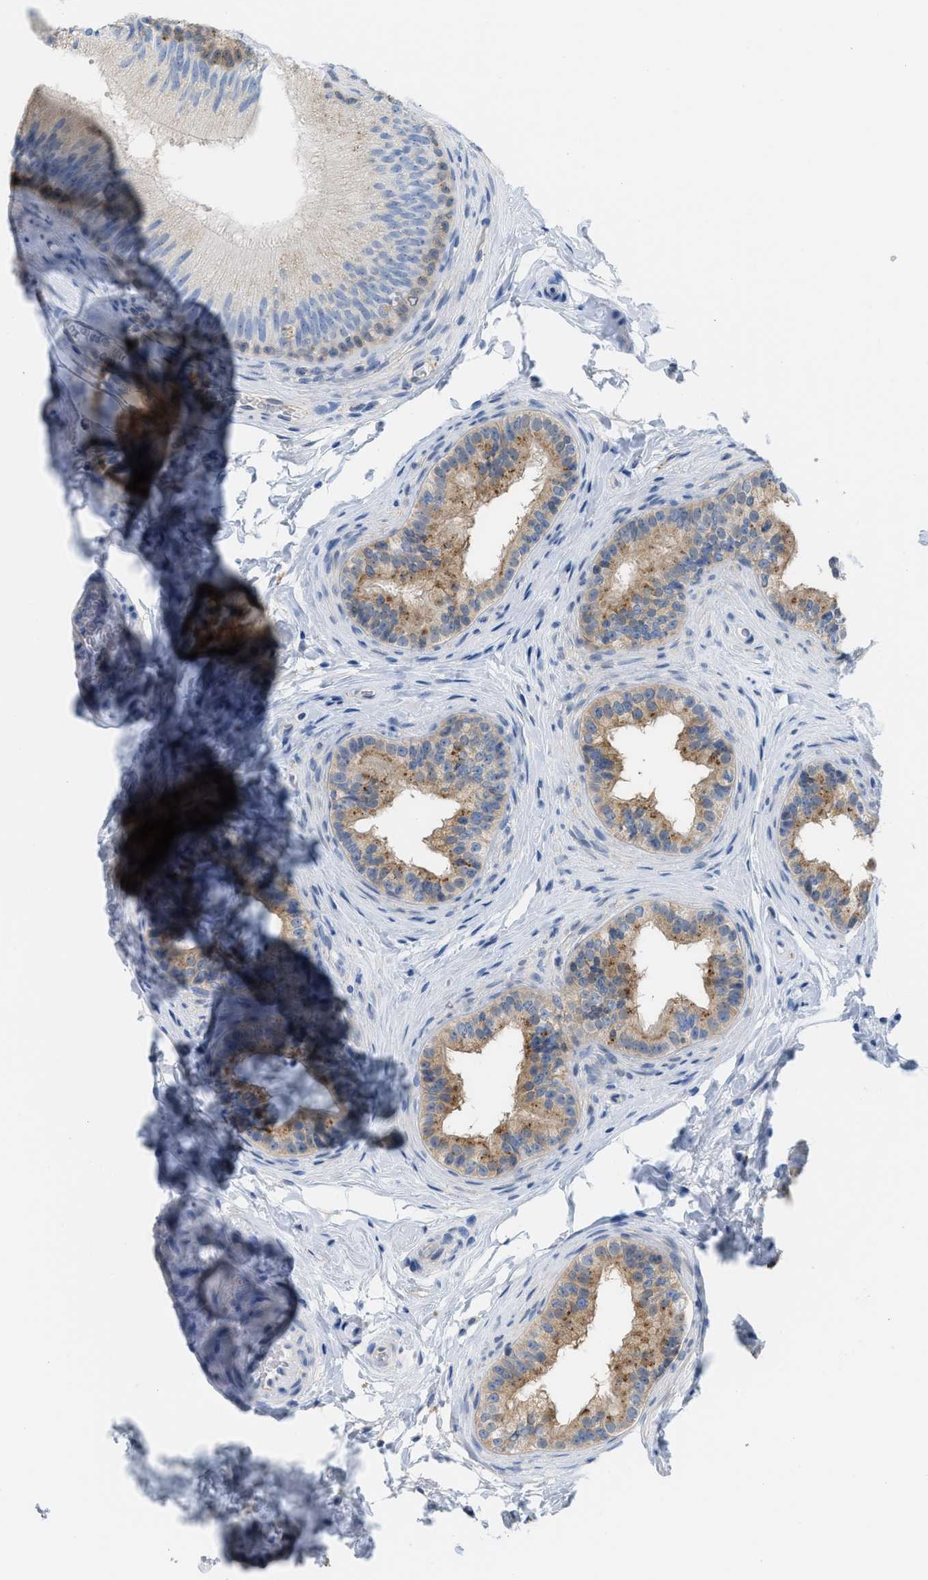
{"staining": {"intensity": "moderate", "quantity": ">75%", "location": "cytoplasmic/membranous"}, "tissue": "epididymis", "cell_type": "Glandular cells", "image_type": "normal", "snomed": [{"axis": "morphology", "description": "Normal tissue, NOS"}, {"axis": "topography", "description": "Testis"}, {"axis": "topography", "description": "Epididymis"}], "caption": "Immunohistochemical staining of unremarkable human epididymis shows medium levels of moderate cytoplasmic/membranous positivity in approximately >75% of glandular cells. (DAB IHC with brightfield microscopy, high magnification).", "gene": "CSTB", "patient": {"sex": "male", "age": 36}}